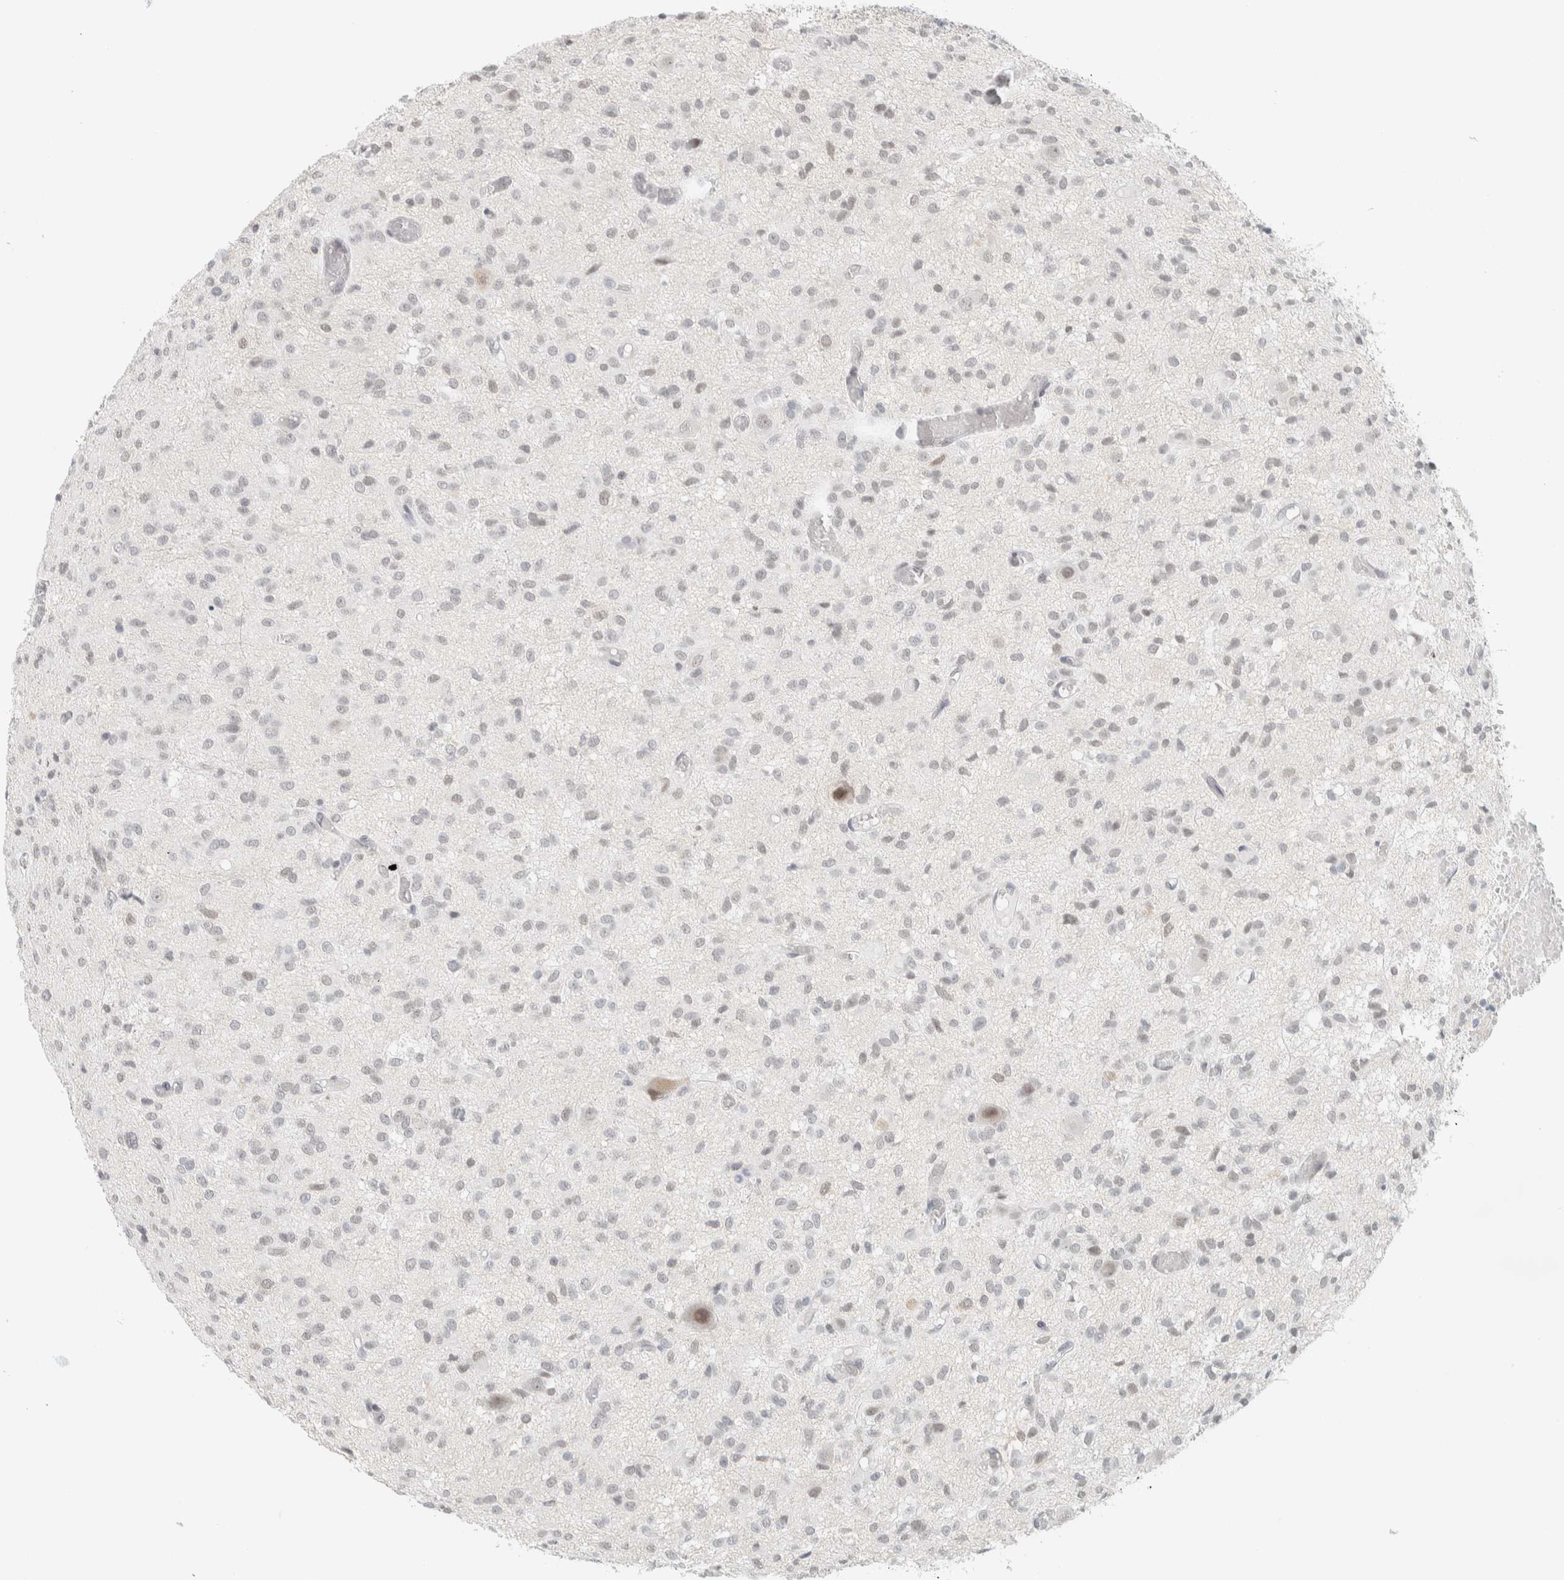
{"staining": {"intensity": "negative", "quantity": "none", "location": "none"}, "tissue": "glioma", "cell_type": "Tumor cells", "image_type": "cancer", "snomed": [{"axis": "morphology", "description": "Glioma, malignant, High grade"}, {"axis": "topography", "description": "Brain"}], "caption": "Malignant glioma (high-grade) was stained to show a protein in brown. There is no significant positivity in tumor cells.", "gene": "CDH17", "patient": {"sex": "female", "age": 59}}